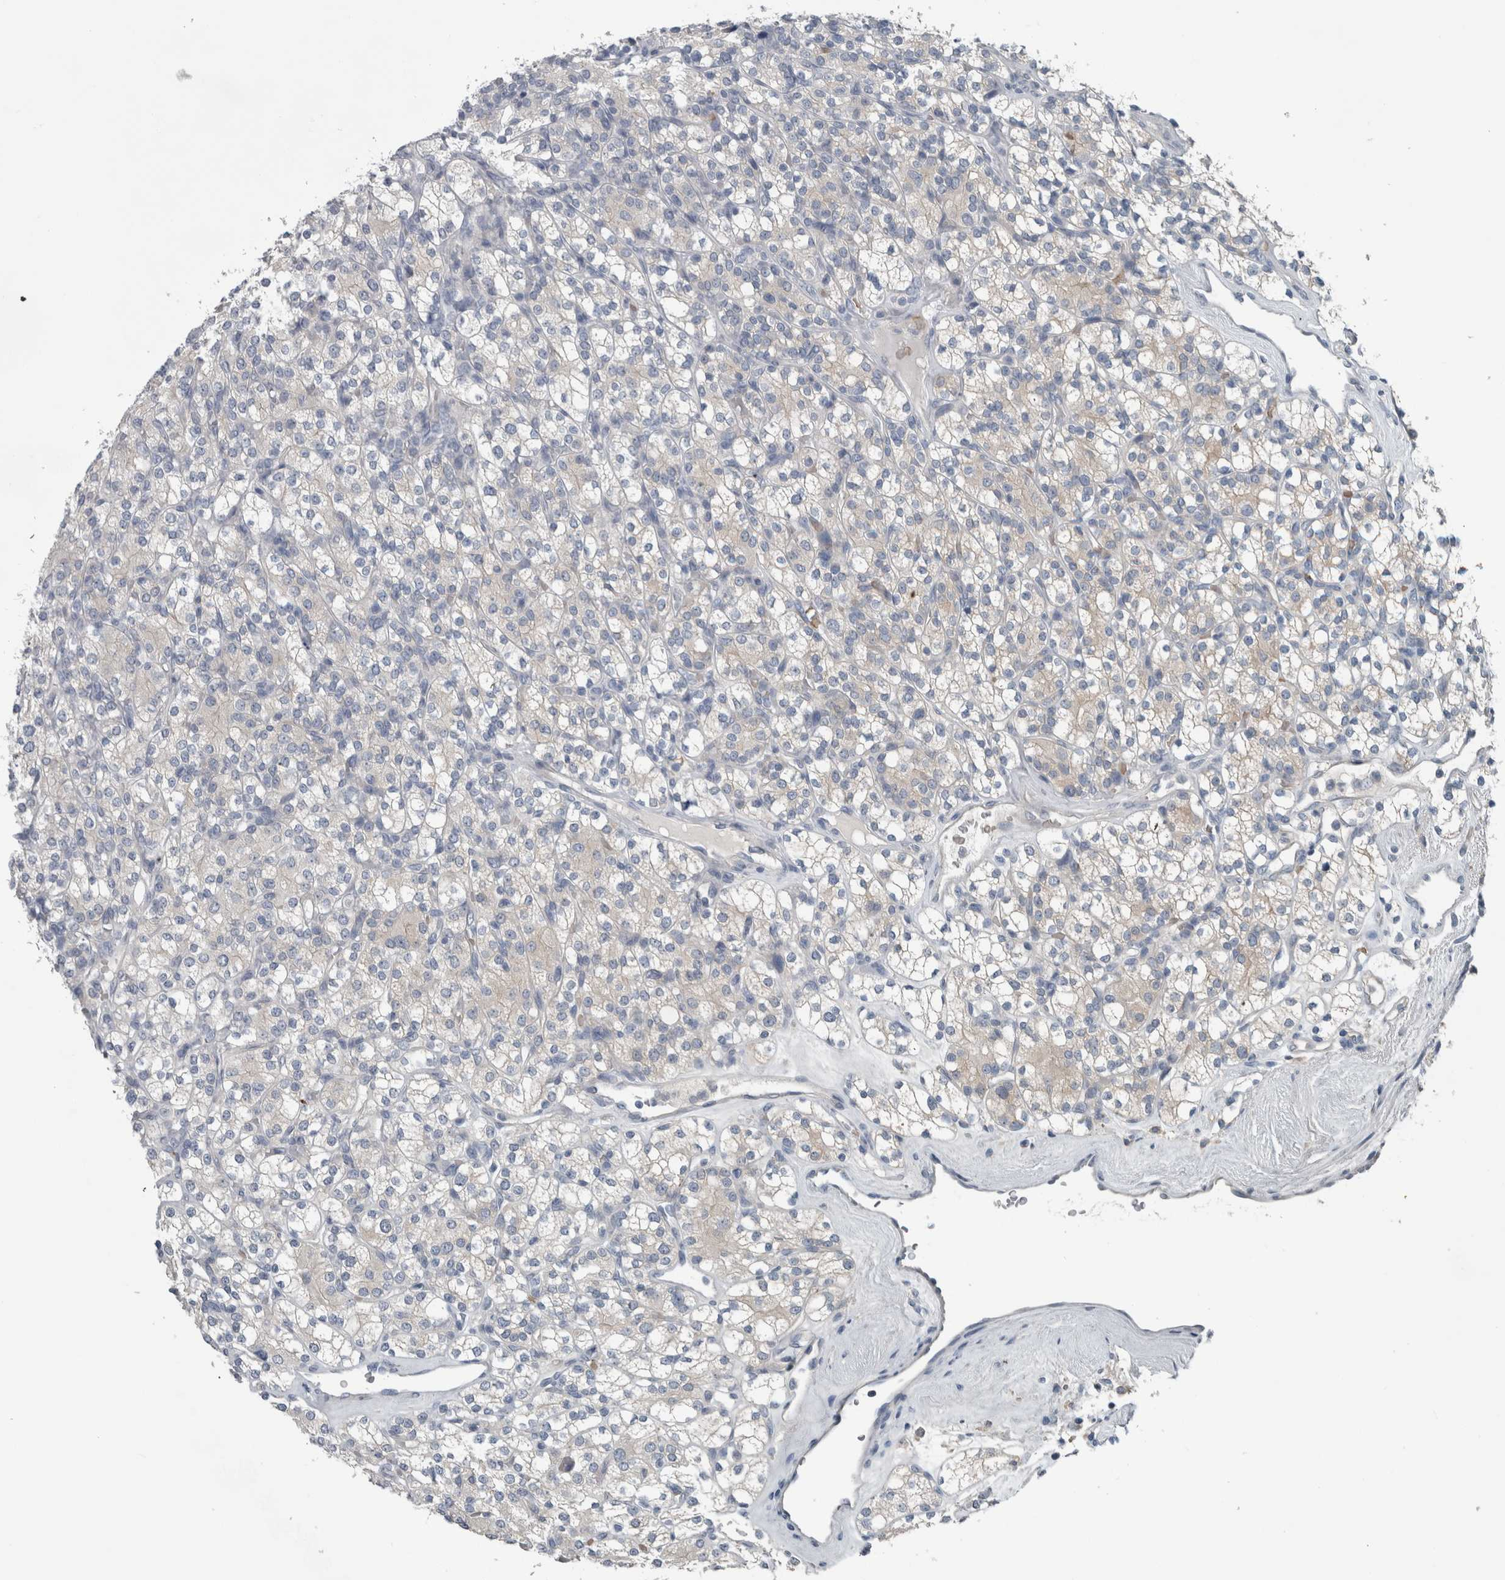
{"staining": {"intensity": "negative", "quantity": "none", "location": "none"}, "tissue": "renal cancer", "cell_type": "Tumor cells", "image_type": "cancer", "snomed": [{"axis": "morphology", "description": "Adenocarcinoma, NOS"}, {"axis": "topography", "description": "Kidney"}], "caption": "The IHC histopathology image has no significant staining in tumor cells of renal adenocarcinoma tissue. Brightfield microscopy of immunohistochemistry stained with DAB (3,3'-diaminobenzidine) (brown) and hematoxylin (blue), captured at high magnification.", "gene": "SH3GL2", "patient": {"sex": "male", "age": 77}}